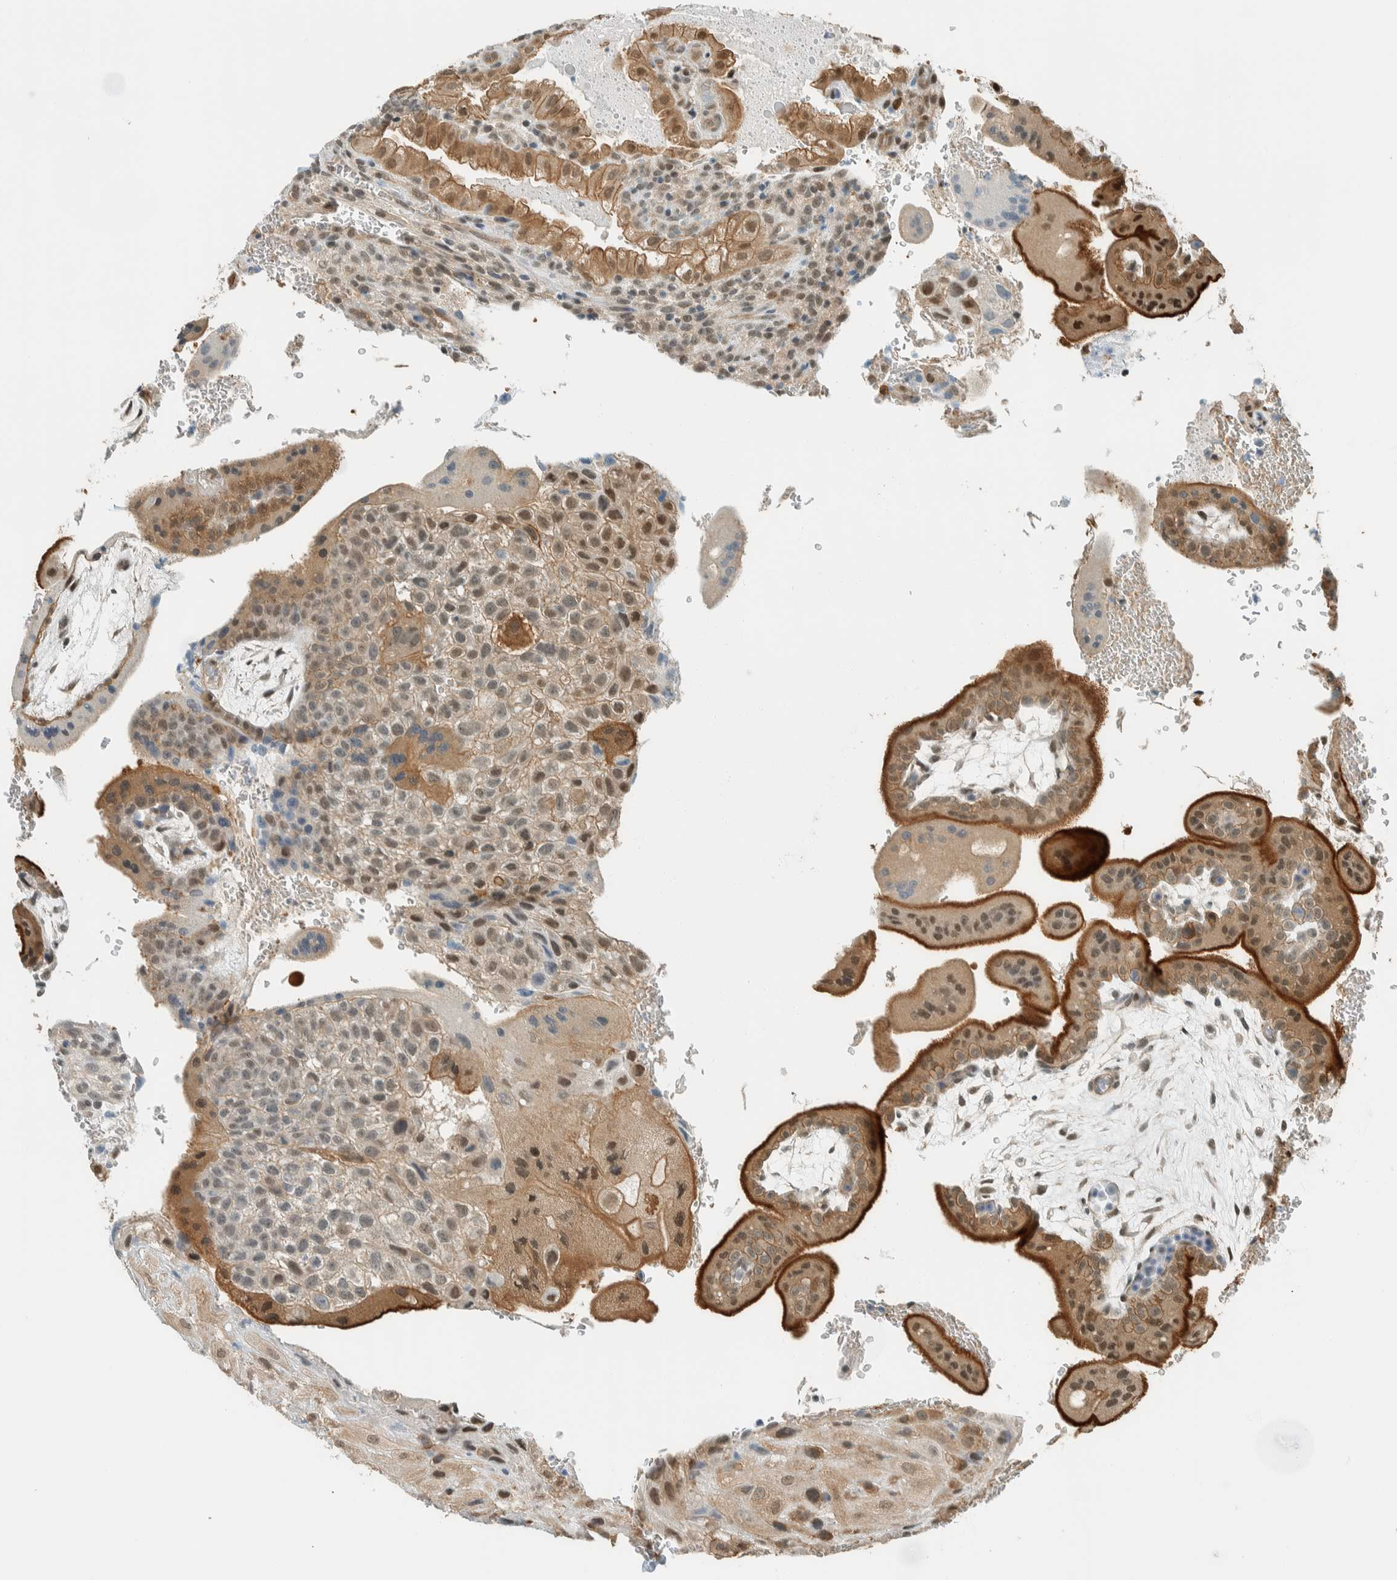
{"staining": {"intensity": "moderate", "quantity": ">75%", "location": "cytoplasmic/membranous,nuclear"}, "tissue": "placenta", "cell_type": "Decidual cells", "image_type": "normal", "snomed": [{"axis": "morphology", "description": "Normal tissue, NOS"}, {"axis": "topography", "description": "Placenta"}], "caption": "Placenta stained with DAB IHC demonstrates medium levels of moderate cytoplasmic/membranous,nuclear staining in about >75% of decidual cells. Immunohistochemistry (ihc) stains the protein in brown and the nuclei are stained blue.", "gene": "NIBAN2", "patient": {"sex": "female", "age": 35}}